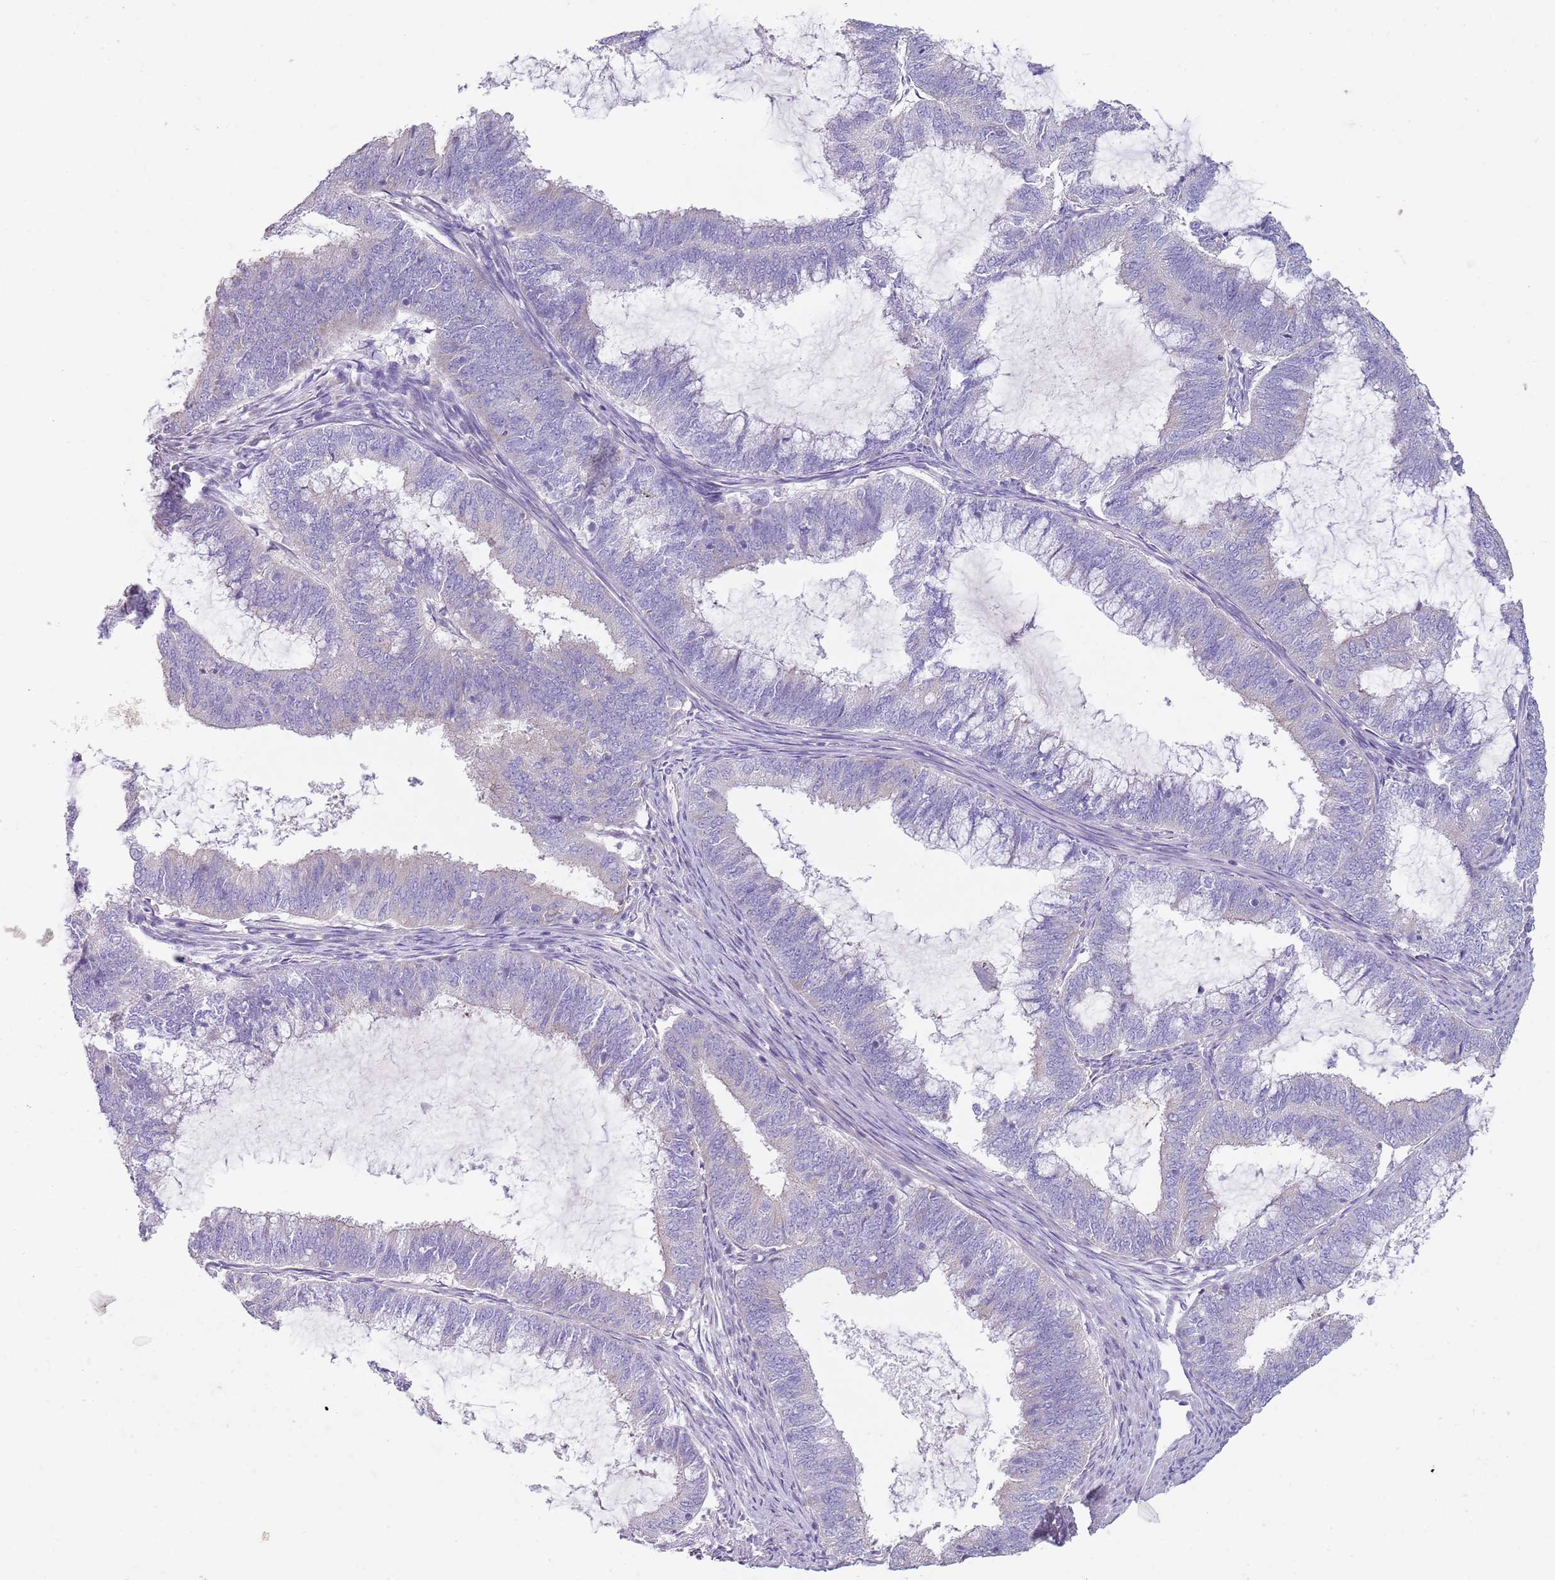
{"staining": {"intensity": "negative", "quantity": "none", "location": "none"}, "tissue": "endometrial cancer", "cell_type": "Tumor cells", "image_type": "cancer", "snomed": [{"axis": "morphology", "description": "Adenocarcinoma, NOS"}, {"axis": "topography", "description": "Endometrium"}], "caption": "An immunohistochemistry (IHC) image of adenocarcinoma (endometrial) is shown. There is no staining in tumor cells of adenocarcinoma (endometrial).", "gene": "ZNF583", "patient": {"sex": "female", "age": 51}}